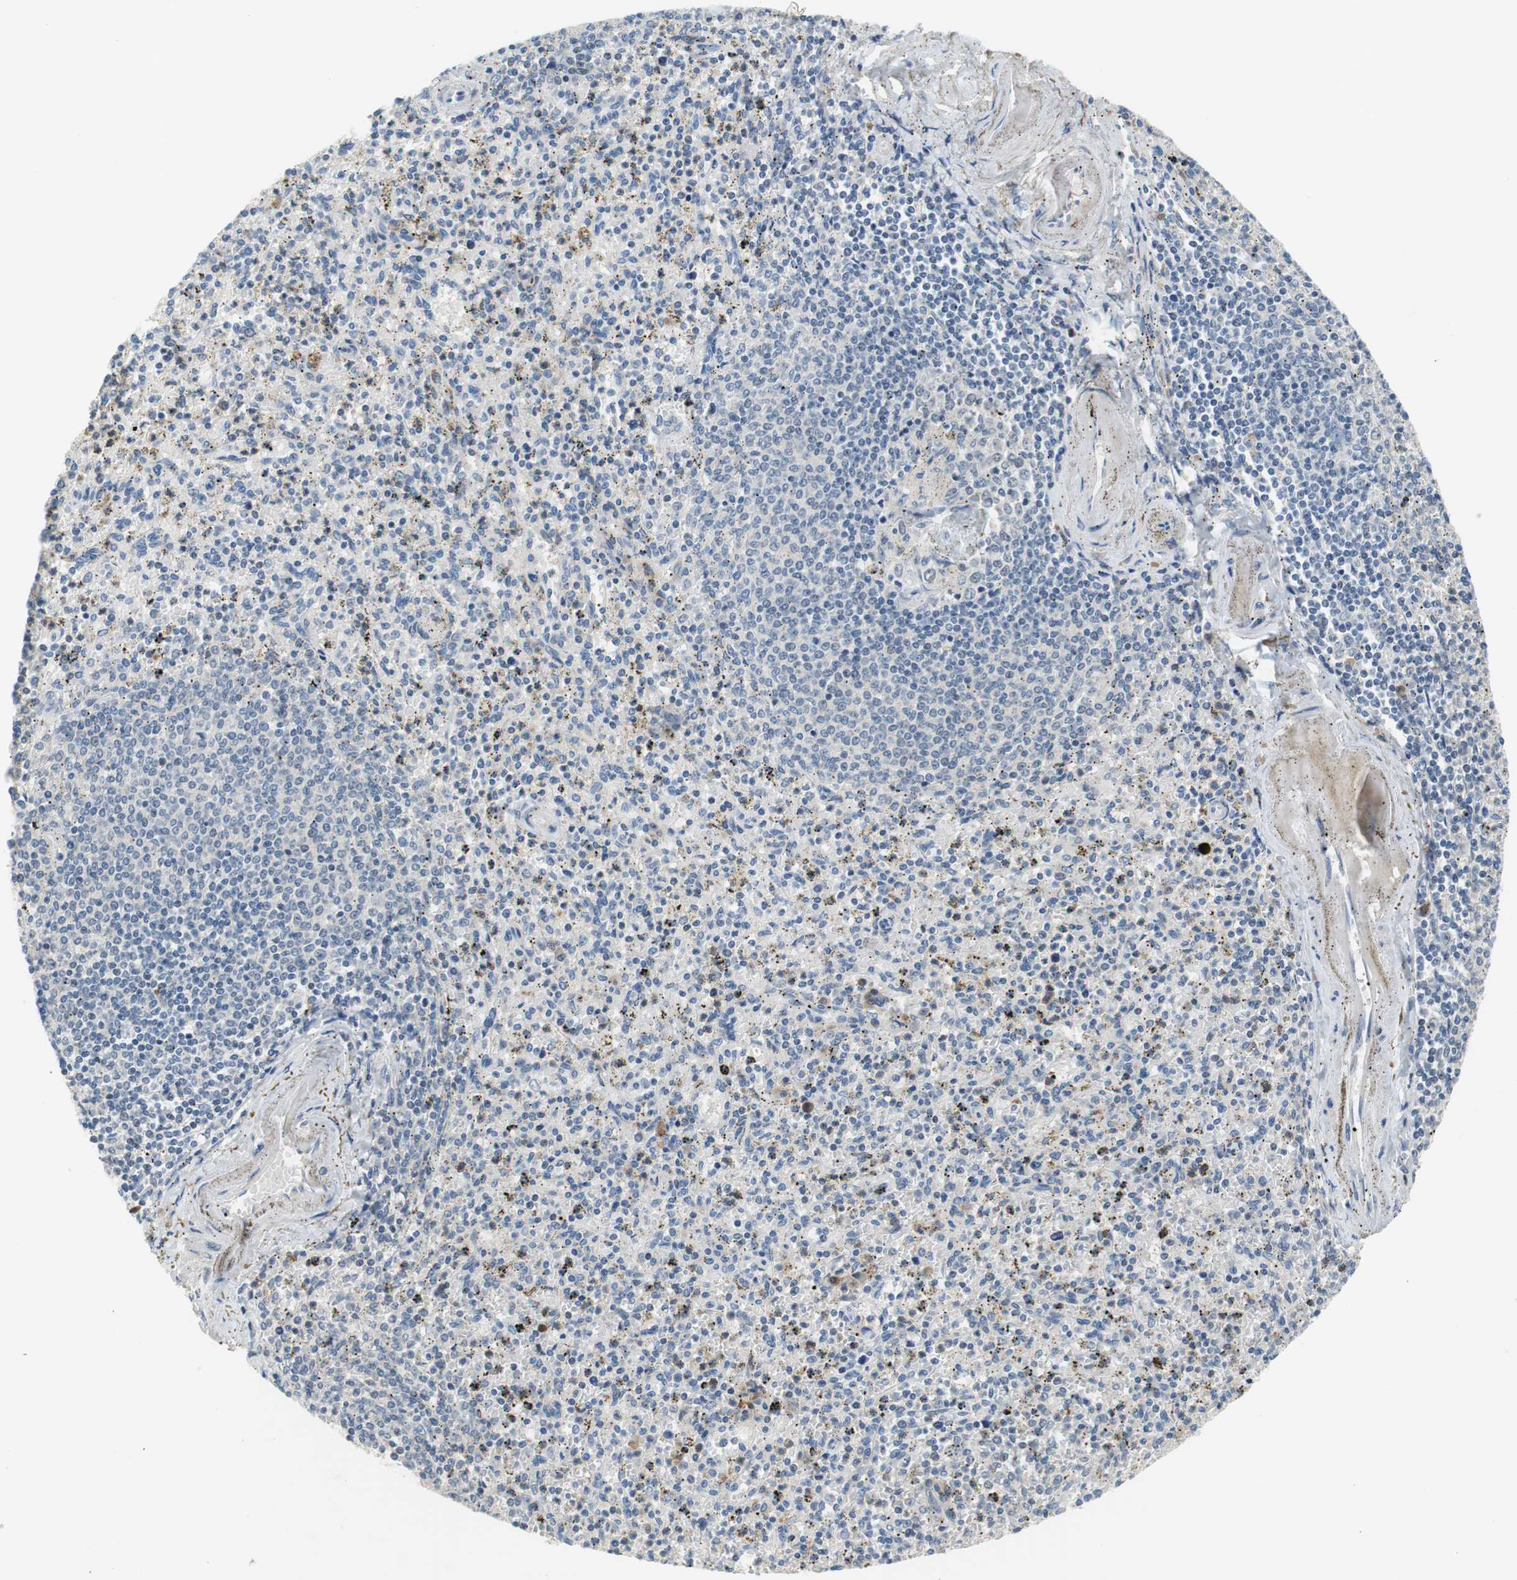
{"staining": {"intensity": "weak", "quantity": ">75%", "location": "cytoplasmic/membranous"}, "tissue": "spleen", "cell_type": "Cells in red pulp", "image_type": "normal", "snomed": [{"axis": "morphology", "description": "Normal tissue, NOS"}, {"axis": "topography", "description": "Spleen"}], "caption": "This is a histology image of immunohistochemistry staining of benign spleen, which shows weak positivity in the cytoplasmic/membranous of cells in red pulp.", "gene": "COL12A1", "patient": {"sex": "male", "age": 72}}